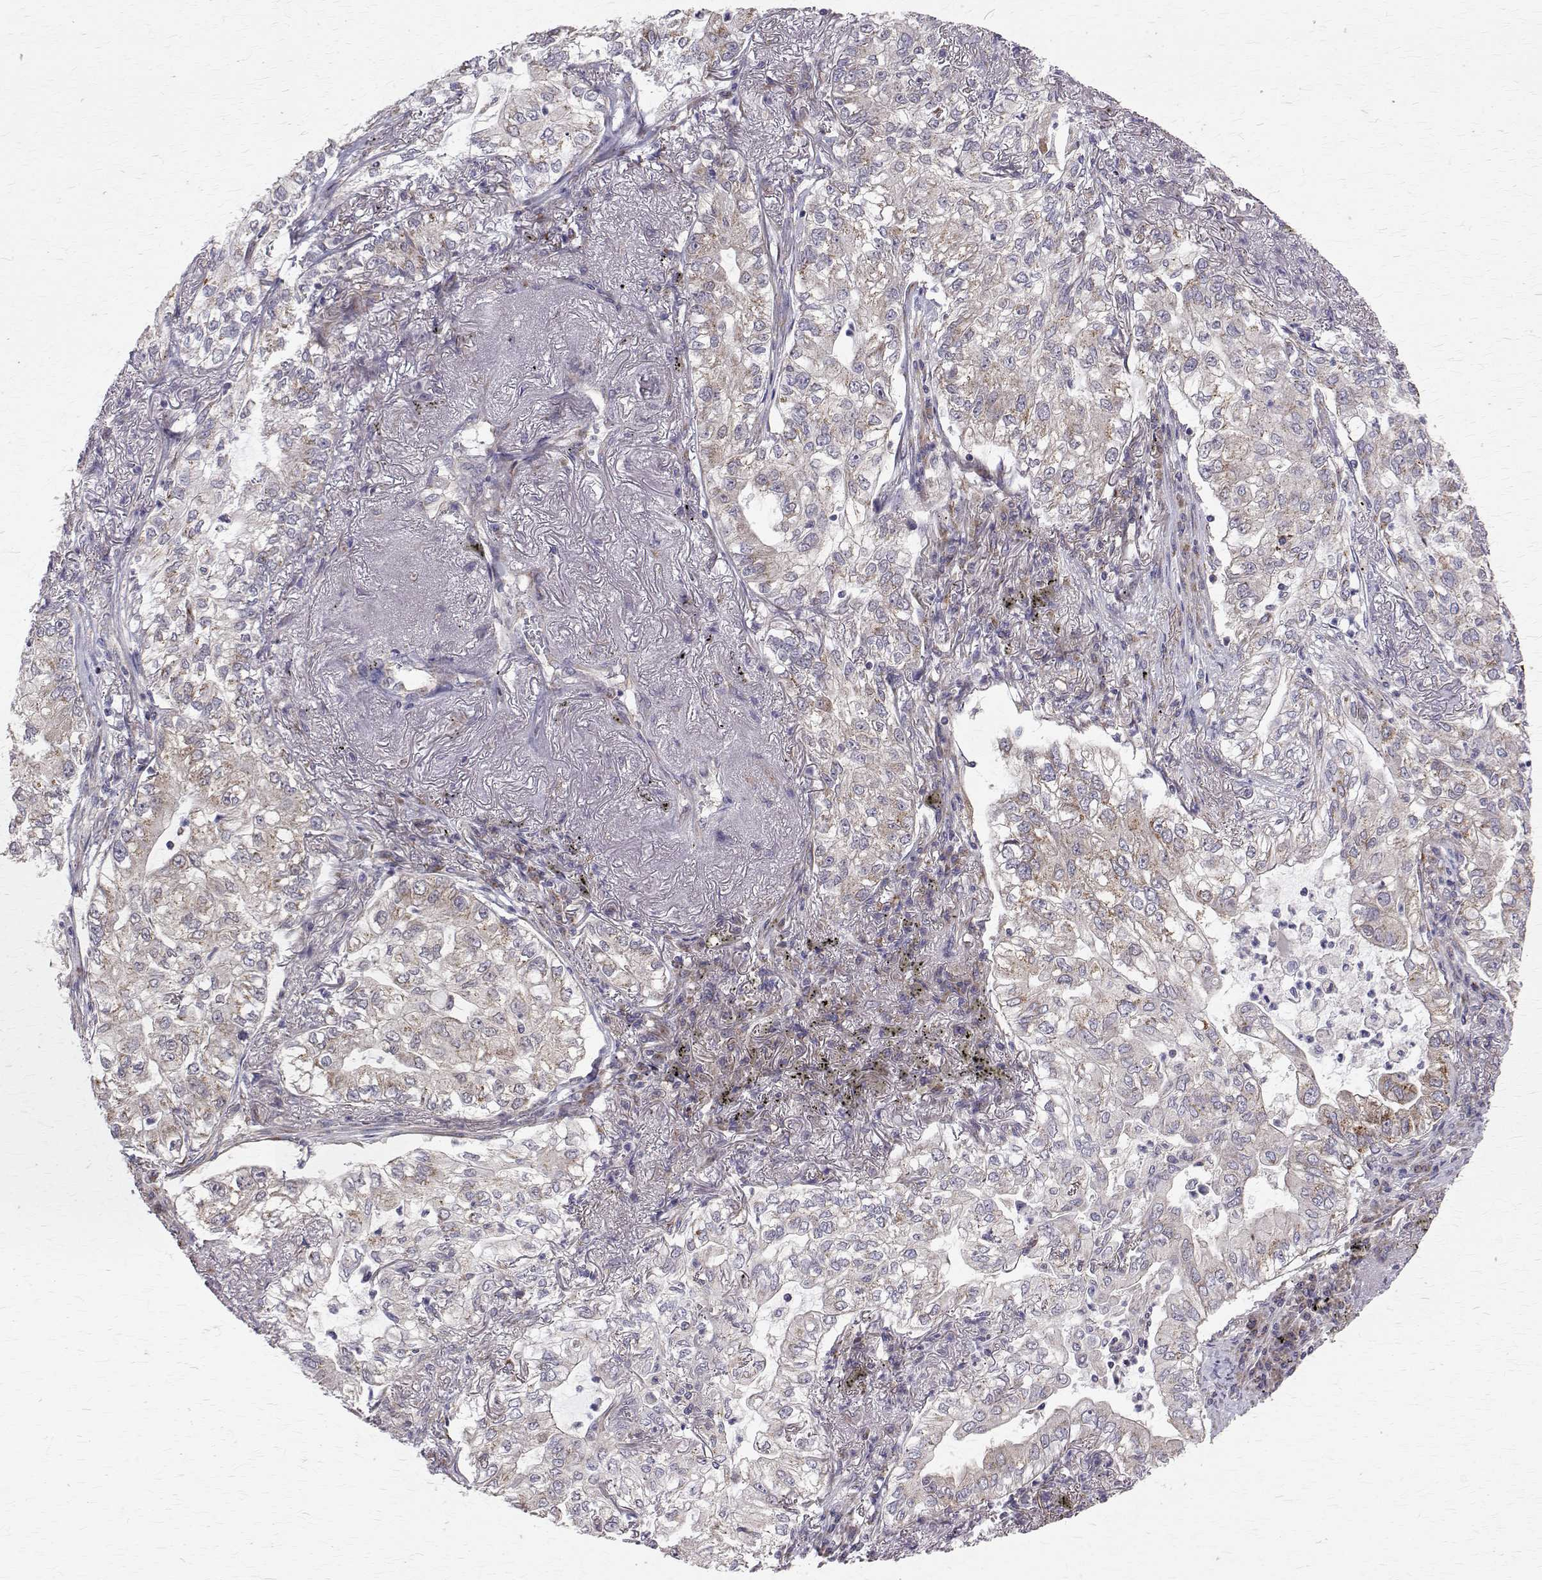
{"staining": {"intensity": "negative", "quantity": "none", "location": "none"}, "tissue": "lung cancer", "cell_type": "Tumor cells", "image_type": "cancer", "snomed": [{"axis": "morphology", "description": "Adenocarcinoma, NOS"}, {"axis": "topography", "description": "Lung"}], "caption": "A high-resolution histopathology image shows immunohistochemistry staining of lung cancer, which exhibits no significant positivity in tumor cells. (Stains: DAB (3,3'-diaminobenzidine) IHC with hematoxylin counter stain, Microscopy: brightfield microscopy at high magnification).", "gene": "ARFGAP1", "patient": {"sex": "female", "age": 73}}